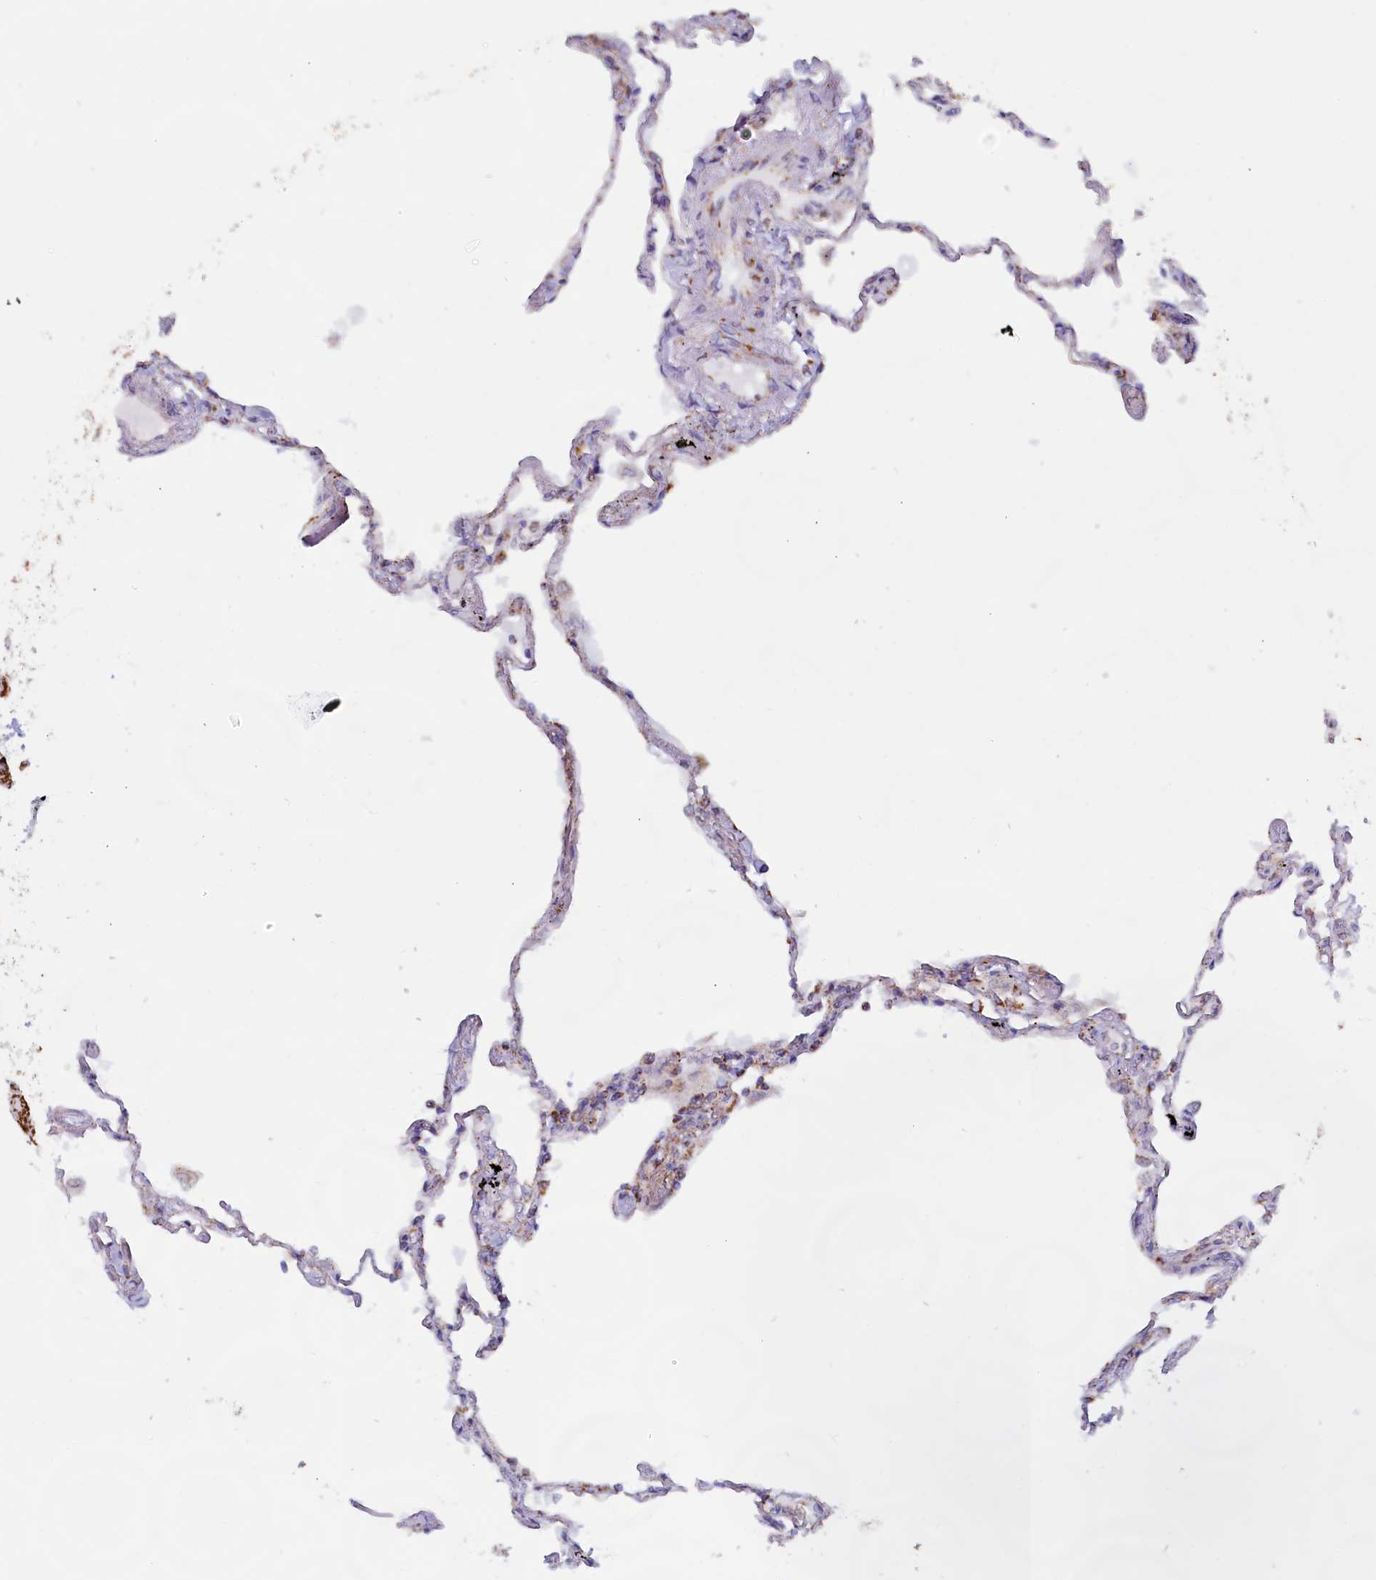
{"staining": {"intensity": "moderate", "quantity": "25%-75%", "location": "cytoplasmic/membranous"}, "tissue": "lung", "cell_type": "Alveolar cells", "image_type": "normal", "snomed": [{"axis": "morphology", "description": "Normal tissue, NOS"}, {"axis": "topography", "description": "Lung"}], "caption": "Immunohistochemical staining of normal lung exhibits 25%-75% levels of moderate cytoplasmic/membranous protein staining in about 25%-75% of alveolar cells.", "gene": "C1D", "patient": {"sex": "female", "age": 67}}